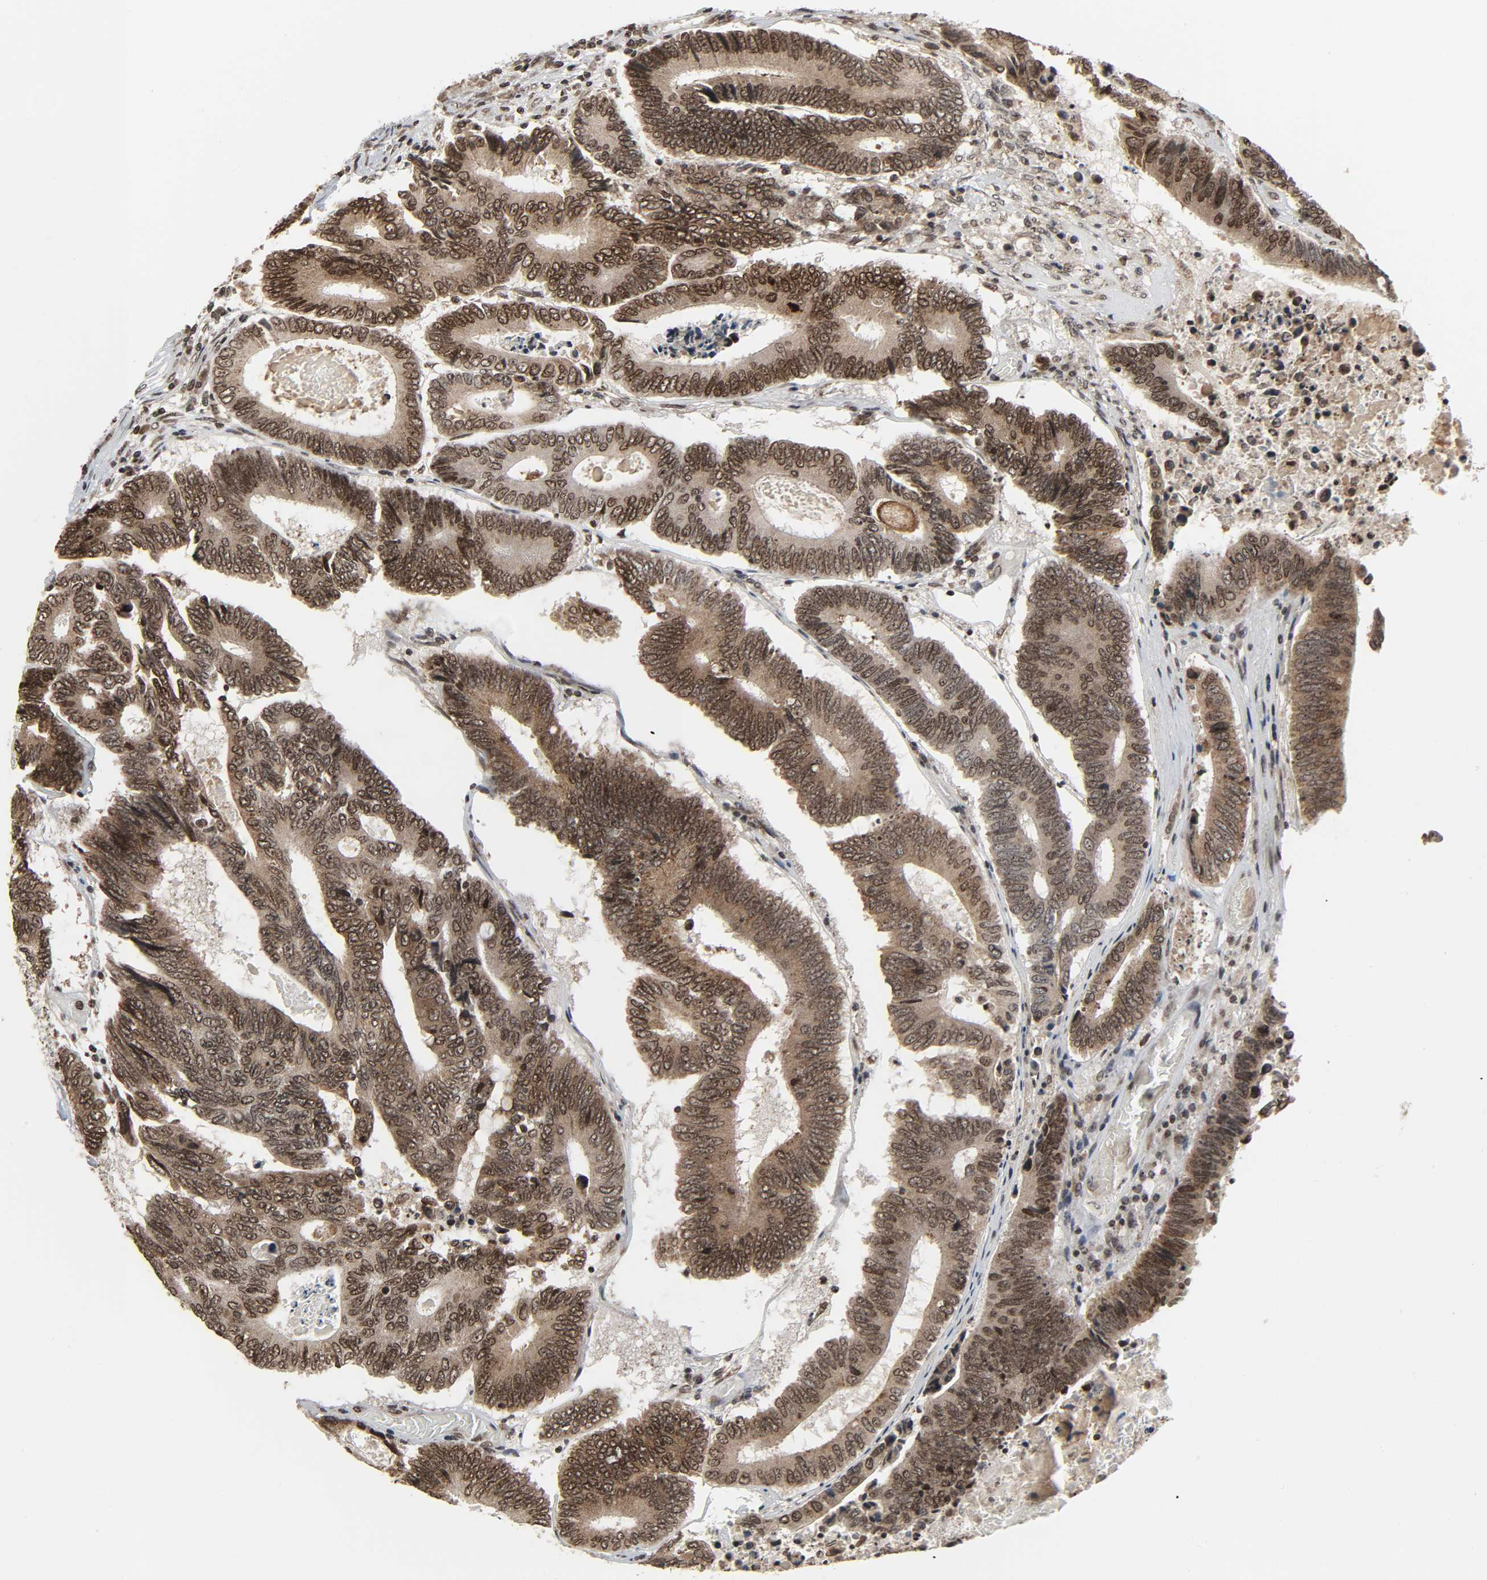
{"staining": {"intensity": "moderate", "quantity": ">75%", "location": "nuclear"}, "tissue": "colorectal cancer", "cell_type": "Tumor cells", "image_type": "cancer", "snomed": [{"axis": "morphology", "description": "Adenocarcinoma, NOS"}, {"axis": "topography", "description": "Colon"}], "caption": "Immunohistochemical staining of human colorectal cancer exhibits medium levels of moderate nuclear staining in about >75% of tumor cells.", "gene": "XRCC1", "patient": {"sex": "female", "age": 78}}